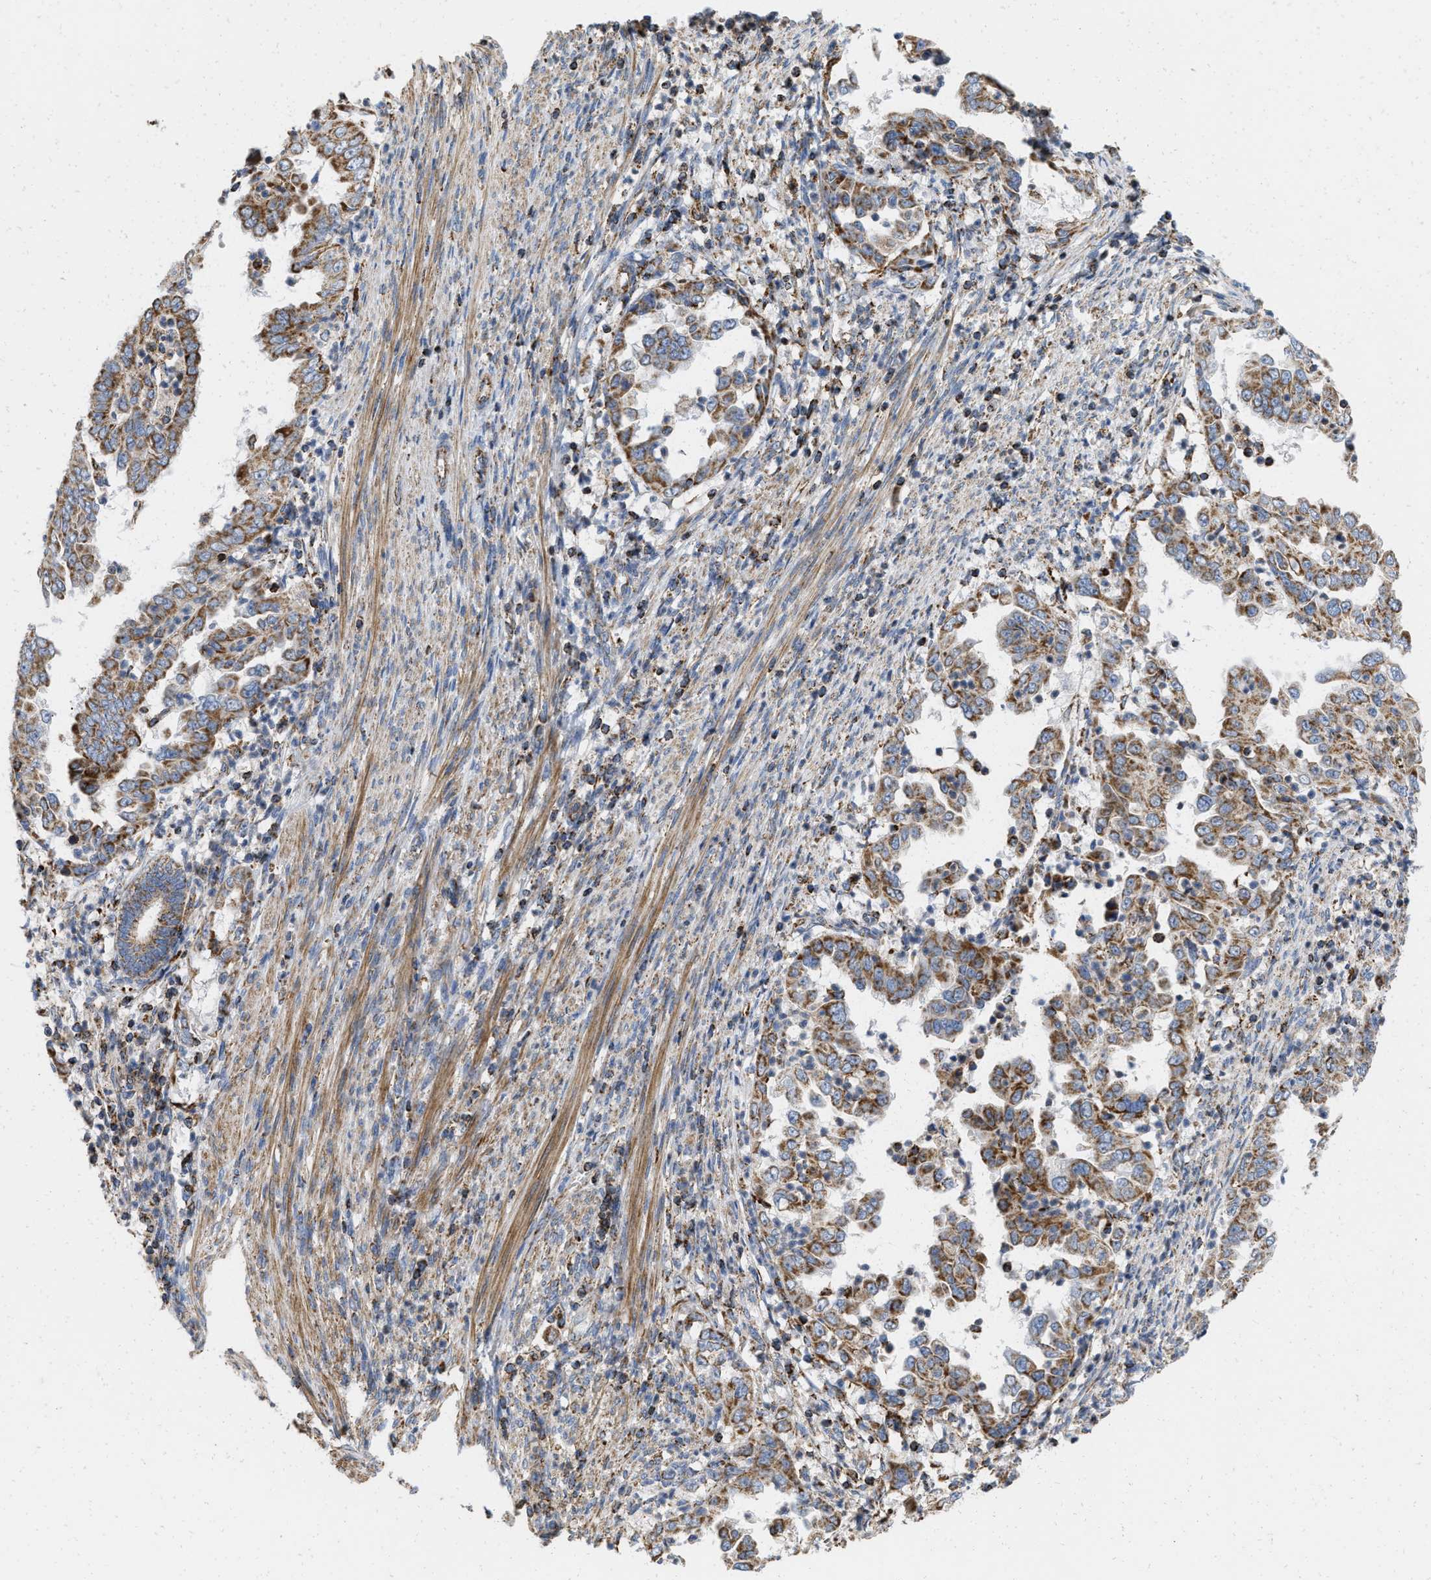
{"staining": {"intensity": "moderate", "quantity": ">75%", "location": "cytoplasmic/membranous"}, "tissue": "endometrial cancer", "cell_type": "Tumor cells", "image_type": "cancer", "snomed": [{"axis": "morphology", "description": "Adenocarcinoma, NOS"}, {"axis": "topography", "description": "Endometrium"}], "caption": "DAB (3,3'-diaminobenzidine) immunohistochemical staining of human endometrial cancer reveals moderate cytoplasmic/membranous protein staining in about >75% of tumor cells.", "gene": "GRB10", "patient": {"sex": "female", "age": 85}}